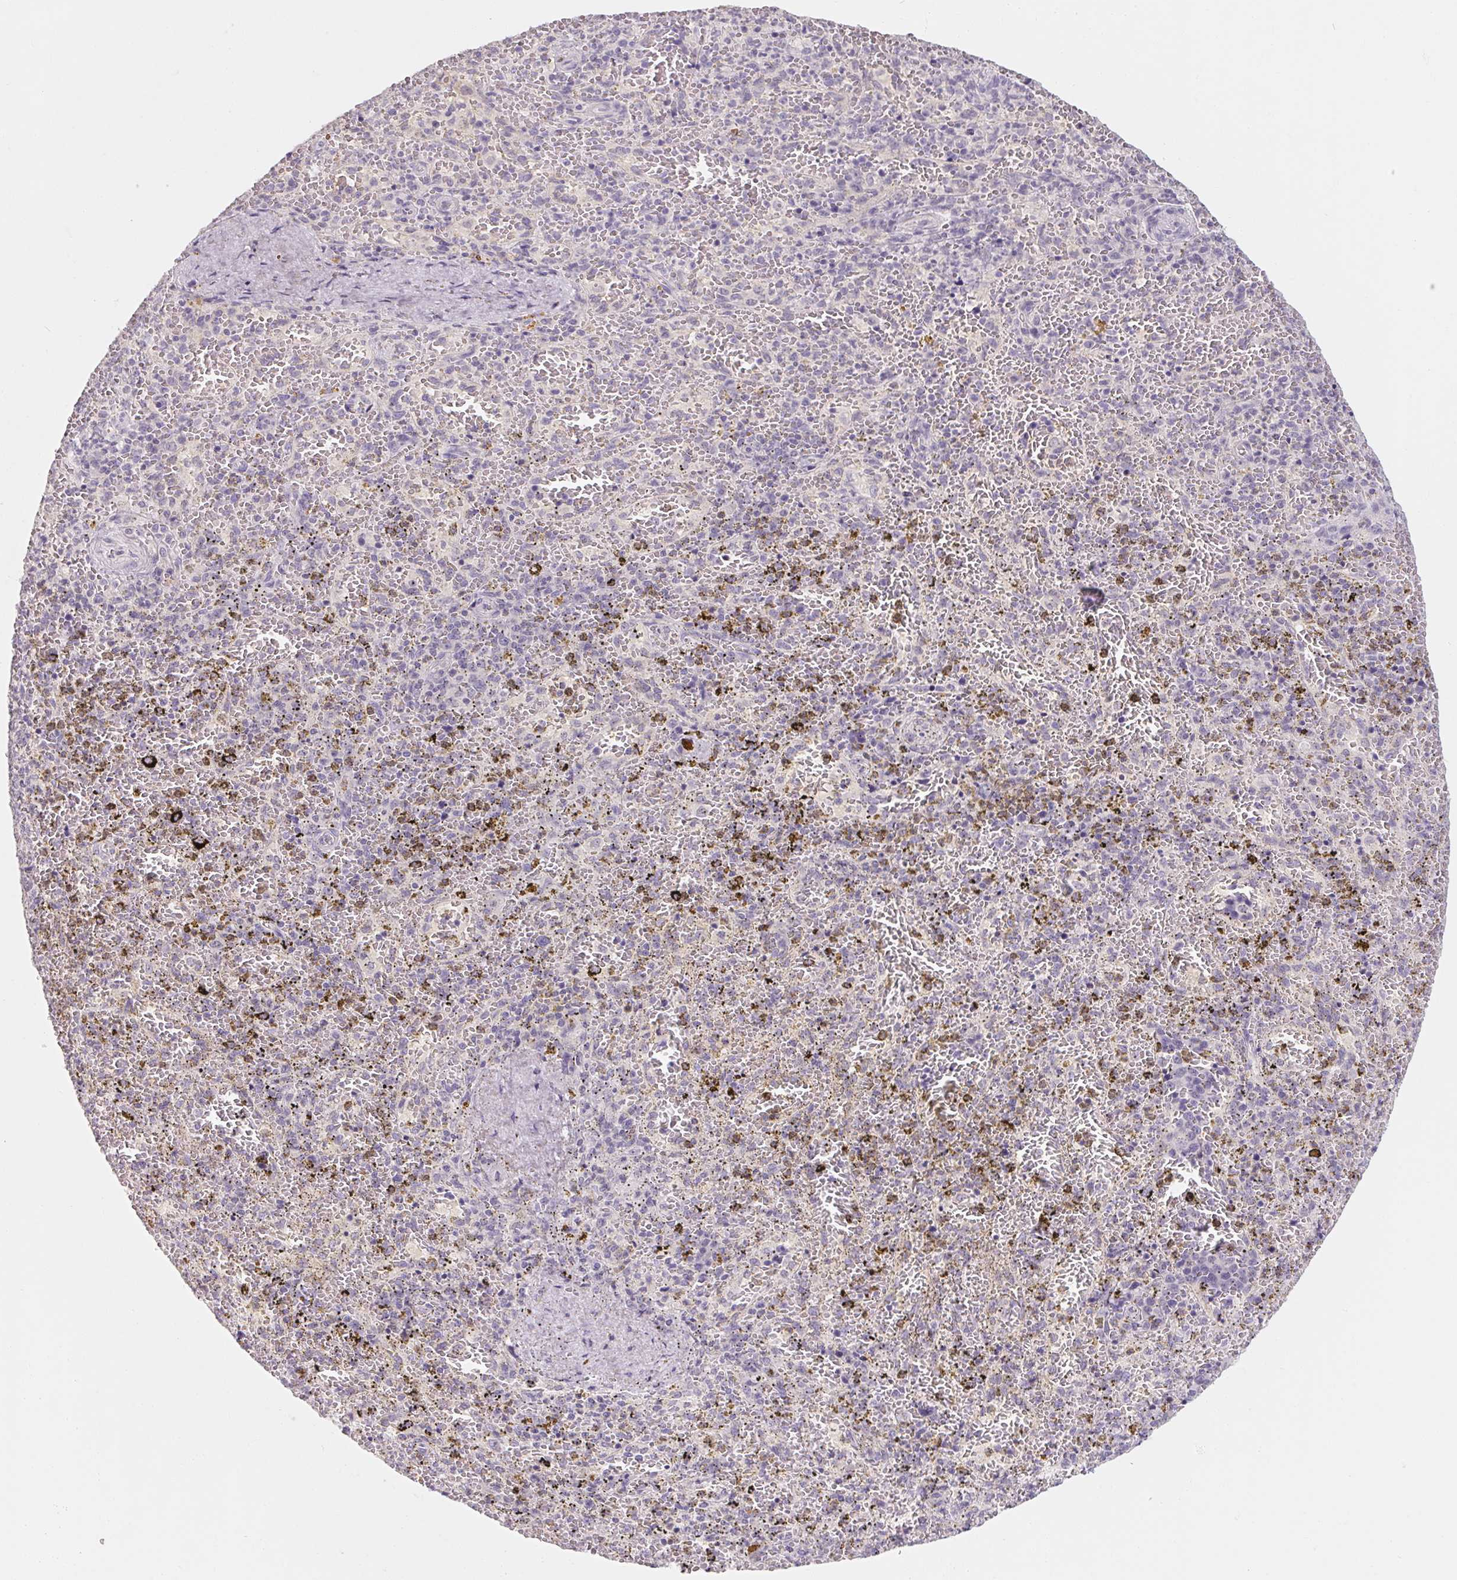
{"staining": {"intensity": "negative", "quantity": "none", "location": "none"}, "tissue": "spleen", "cell_type": "Cells in red pulp", "image_type": "normal", "snomed": [{"axis": "morphology", "description": "Normal tissue, NOS"}, {"axis": "topography", "description": "Spleen"}], "caption": "Image shows no significant protein staining in cells in red pulp of normal spleen.", "gene": "CAPZA3", "patient": {"sex": "female", "age": 50}}